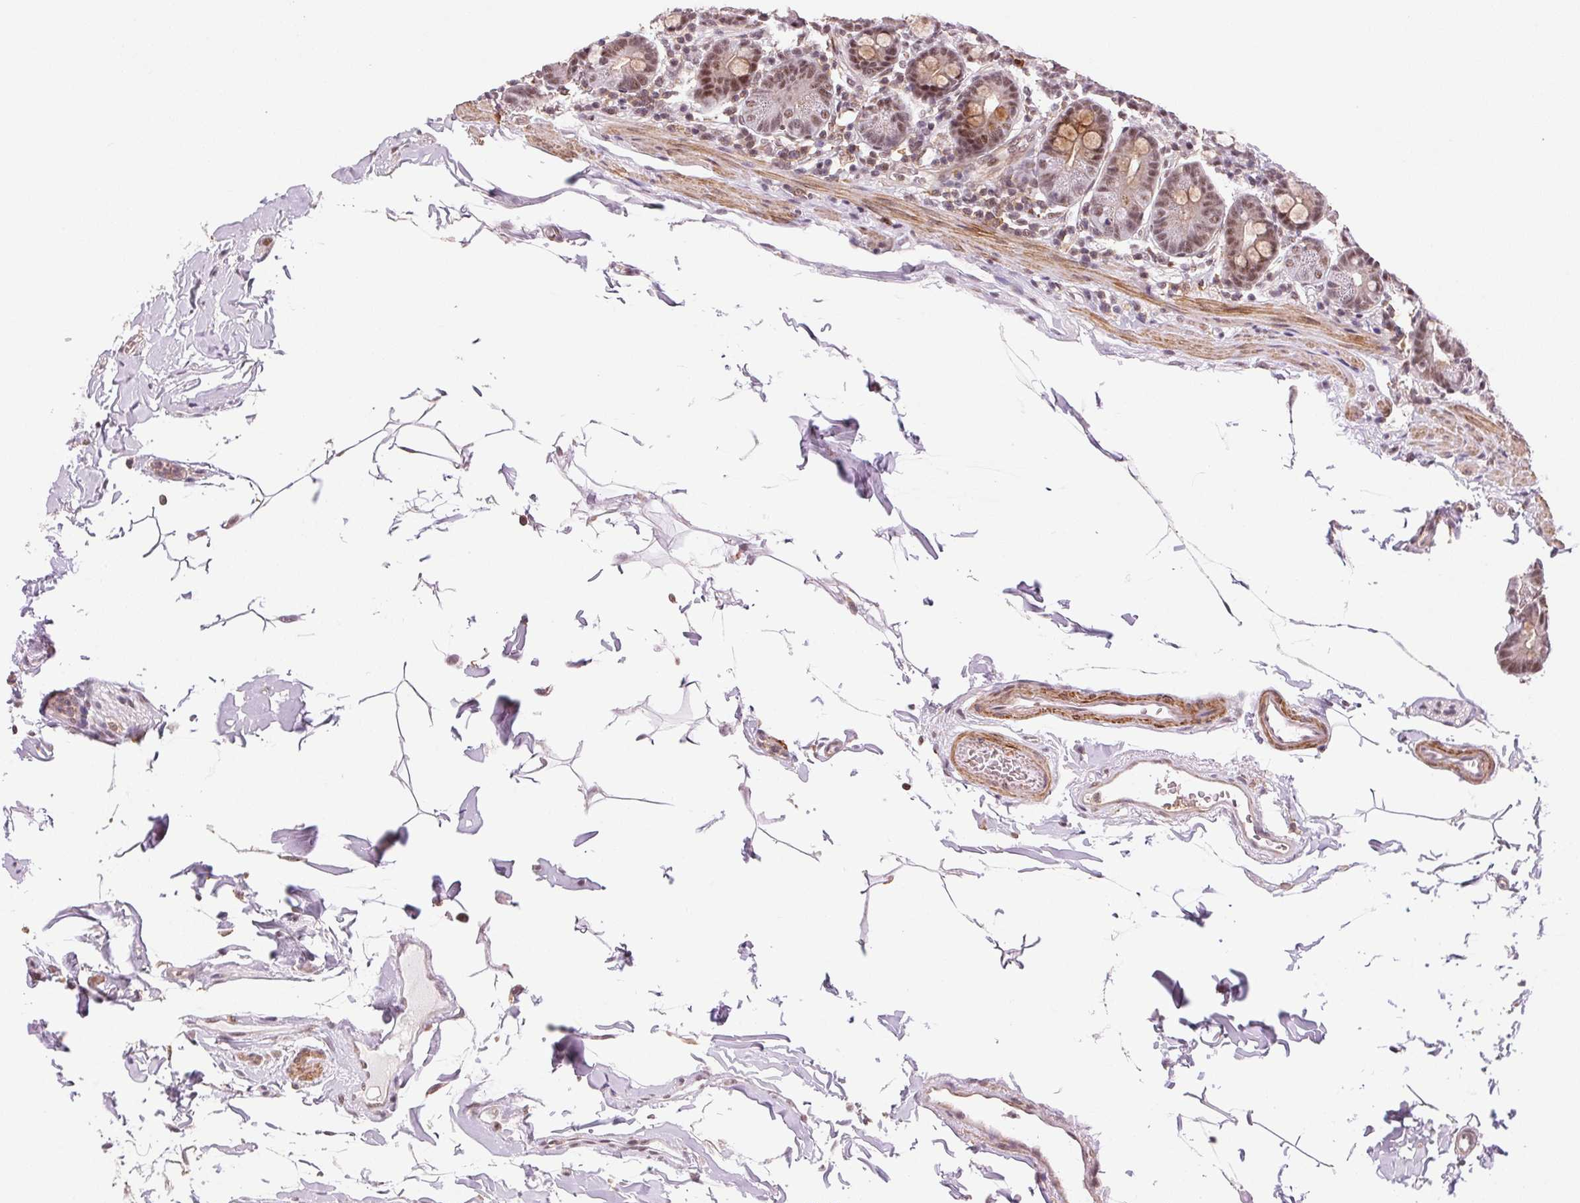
{"staining": {"intensity": "moderate", "quantity": "25%-75%", "location": "cytoplasmic/membranous,nuclear"}, "tissue": "duodenum", "cell_type": "Glandular cells", "image_type": "normal", "snomed": [{"axis": "morphology", "description": "Normal tissue, NOS"}, {"axis": "topography", "description": "Pancreas"}, {"axis": "topography", "description": "Duodenum"}], "caption": "IHC of unremarkable human duodenum reveals medium levels of moderate cytoplasmic/membranous,nuclear staining in approximately 25%-75% of glandular cells. (Brightfield microscopy of DAB IHC at high magnification).", "gene": "HNRNPDL", "patient": {"sex": "male", "age": 59}}